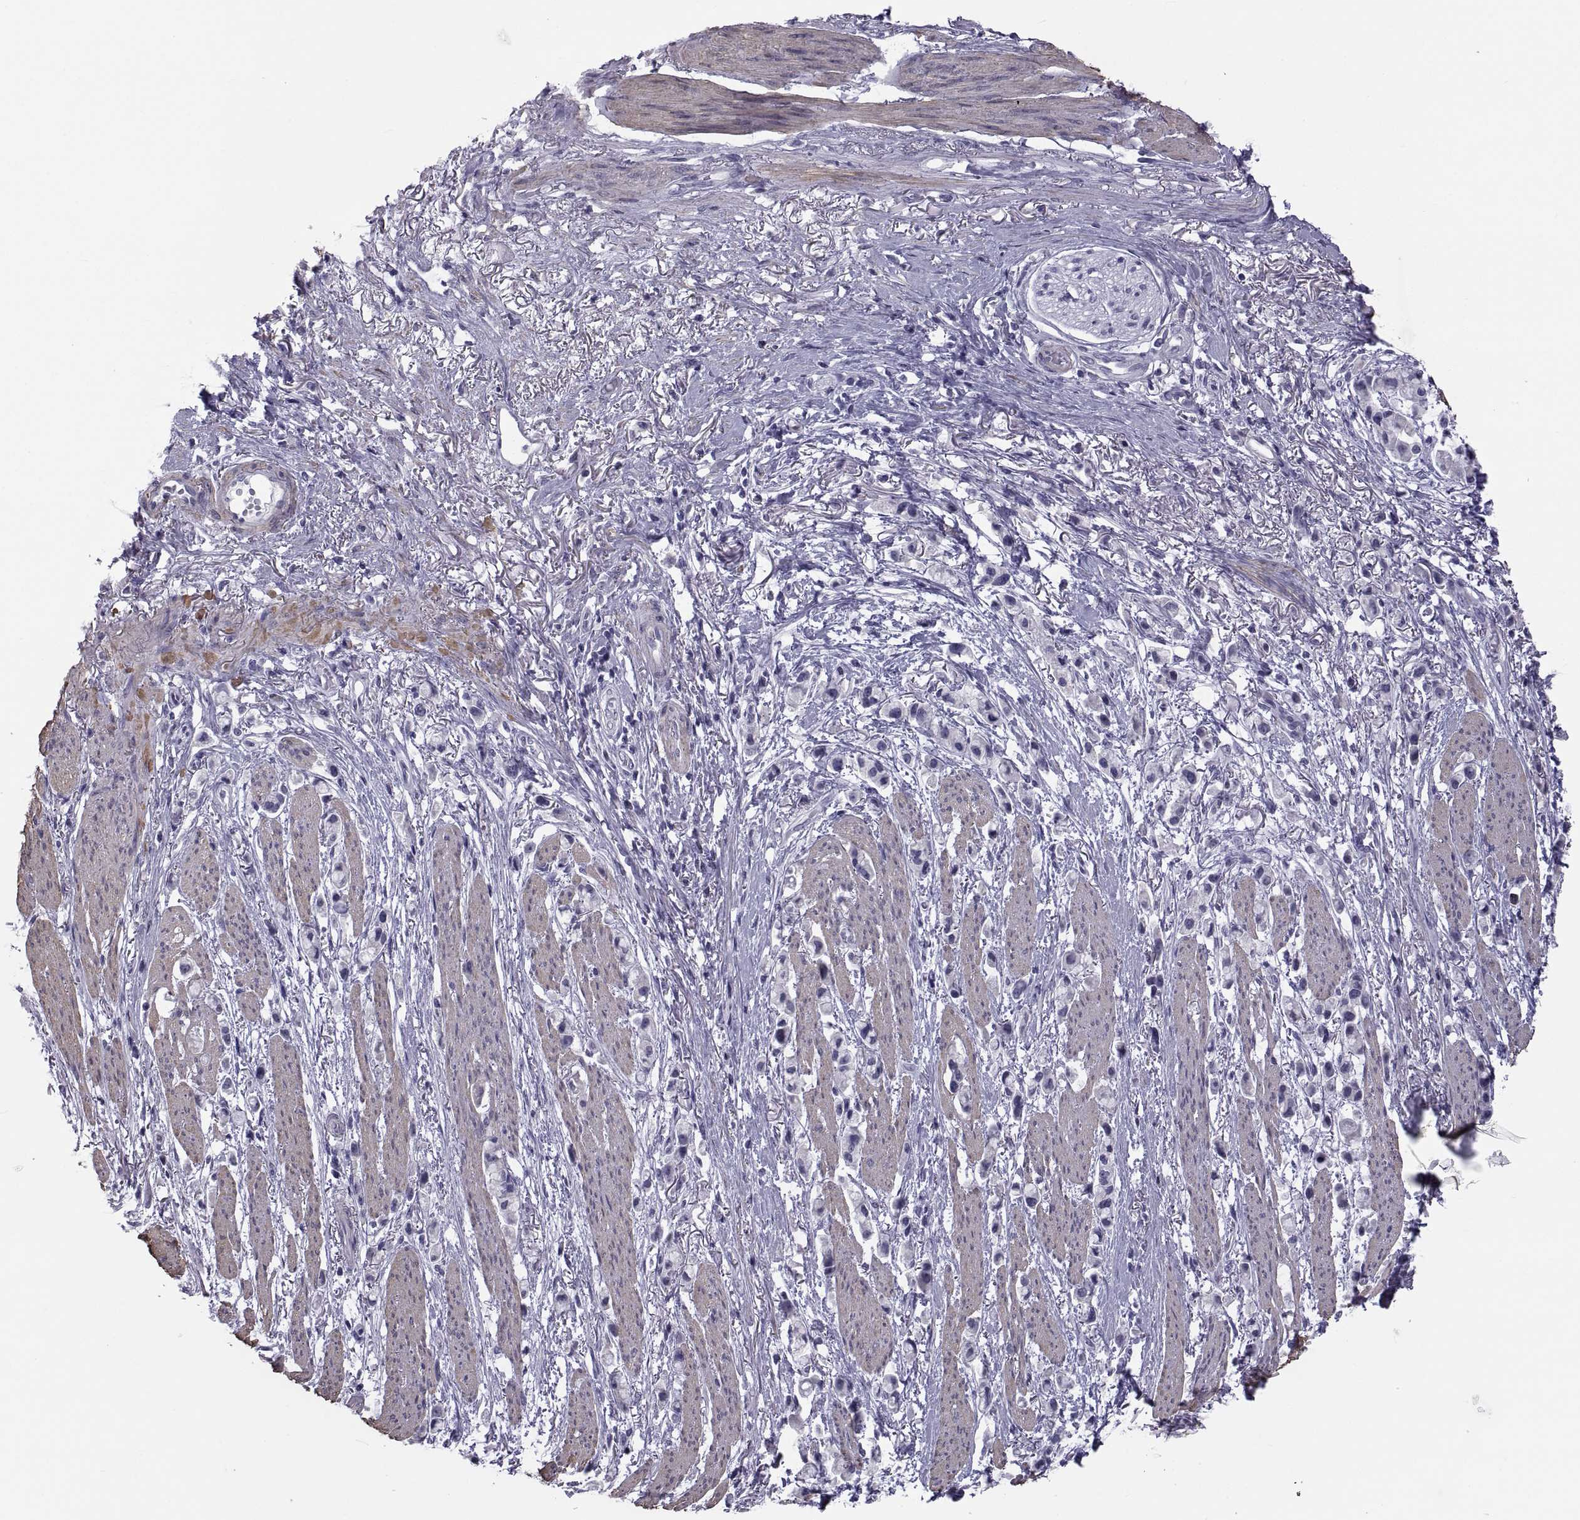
{"staining": {"intensity": "negative", "quantity": "none", "location": "none"}, "tissue": "stomach cancer", "cell_type": "Tumor cells", "image_type": "cancer", "snomed": [{"axis": "morphology", "description": "Adenocarcinoma, NOS"}, {"axis": "topography", "description": "Stomach"}], "caption": "Immunohistochemistry photomicrograph of neoplastic tissue: human stomach adenocarcinoma stained with DAB reveals no significant protein positivity in tumor cells.", "gene": "MAGEB1", "patient": {"sex": "female", "age": 81}}